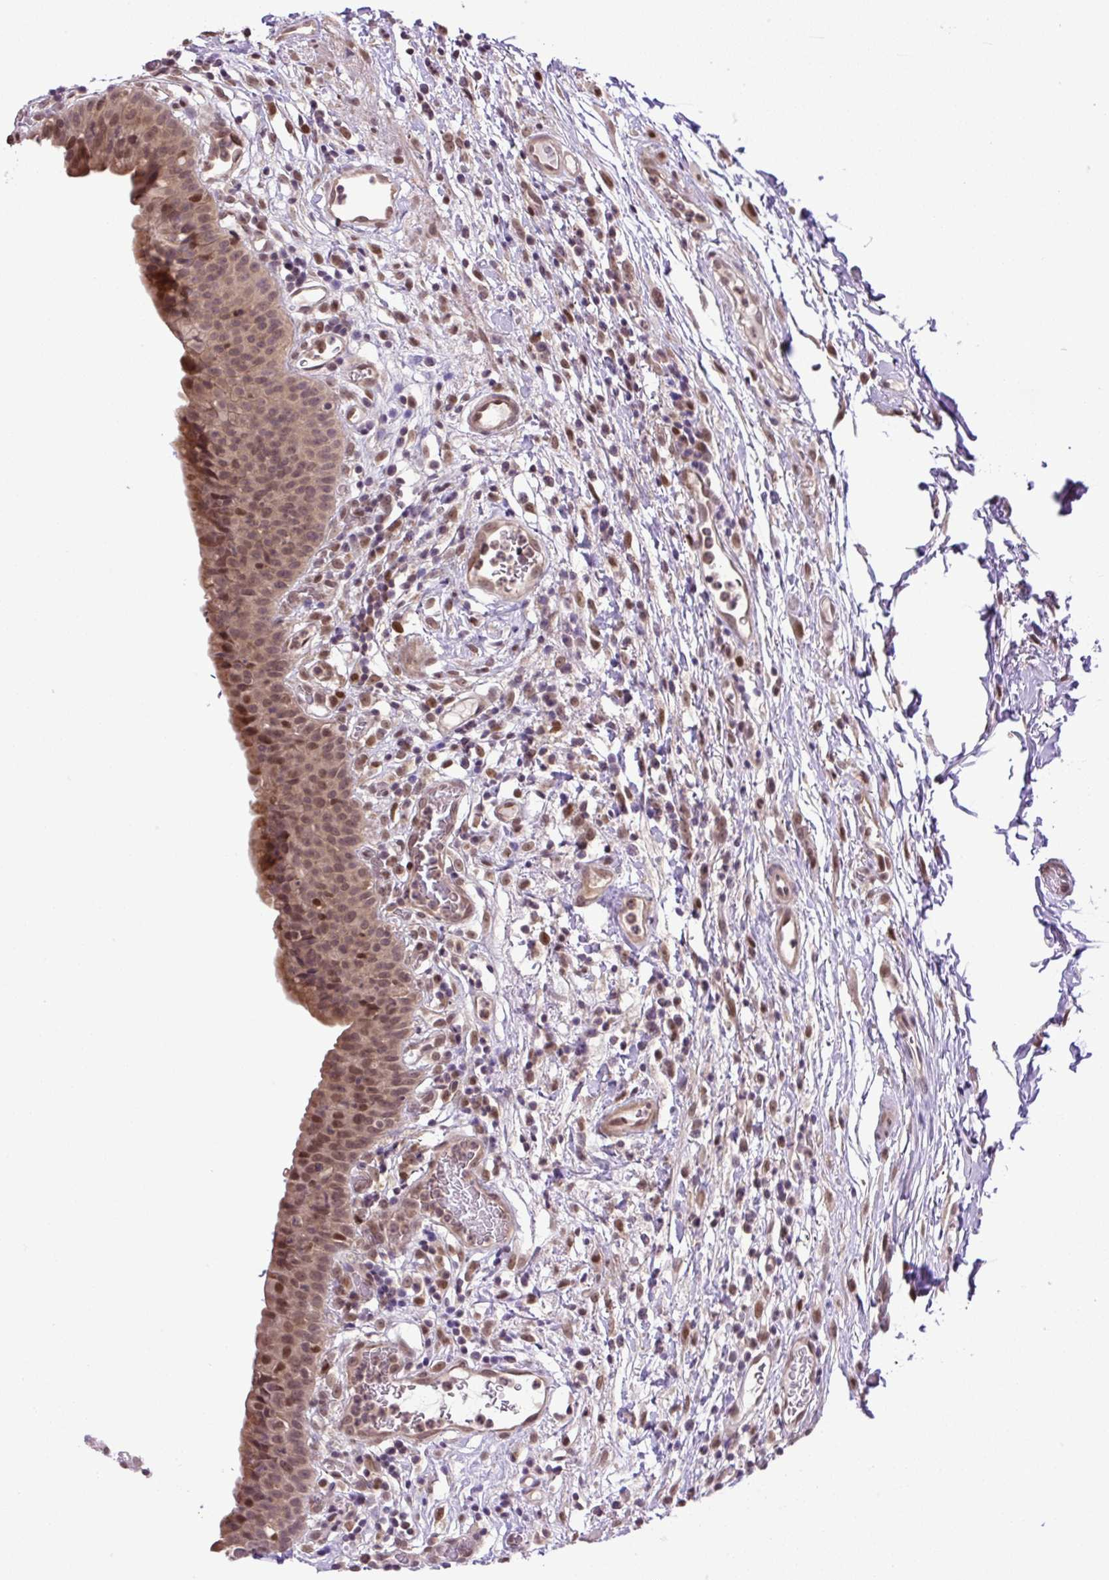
{"staining": {"intensity": "moderate", "quantity": ">75%", "location": "nuclear"}, "tissue": "urinary bladder", "cell_type": "Urothelial cells", "image_type": "normal", "snomed": [{"axis": "morphology", "description": "Normal tissue, NOS"}, {"axis": "morphology", "description": "Inflammation, NOS"}, {"axis": "topography", "description": "Urinary bladder"}], "caption": "Unremarkable urinary bladder displays moderate nuclear staining in approximately >75% of urothelial cells (Brightfield microscopy of DAB IHC at high magnification)..", "gene": "KPNA1", "patient": {"sex": "male", "age": 57}}